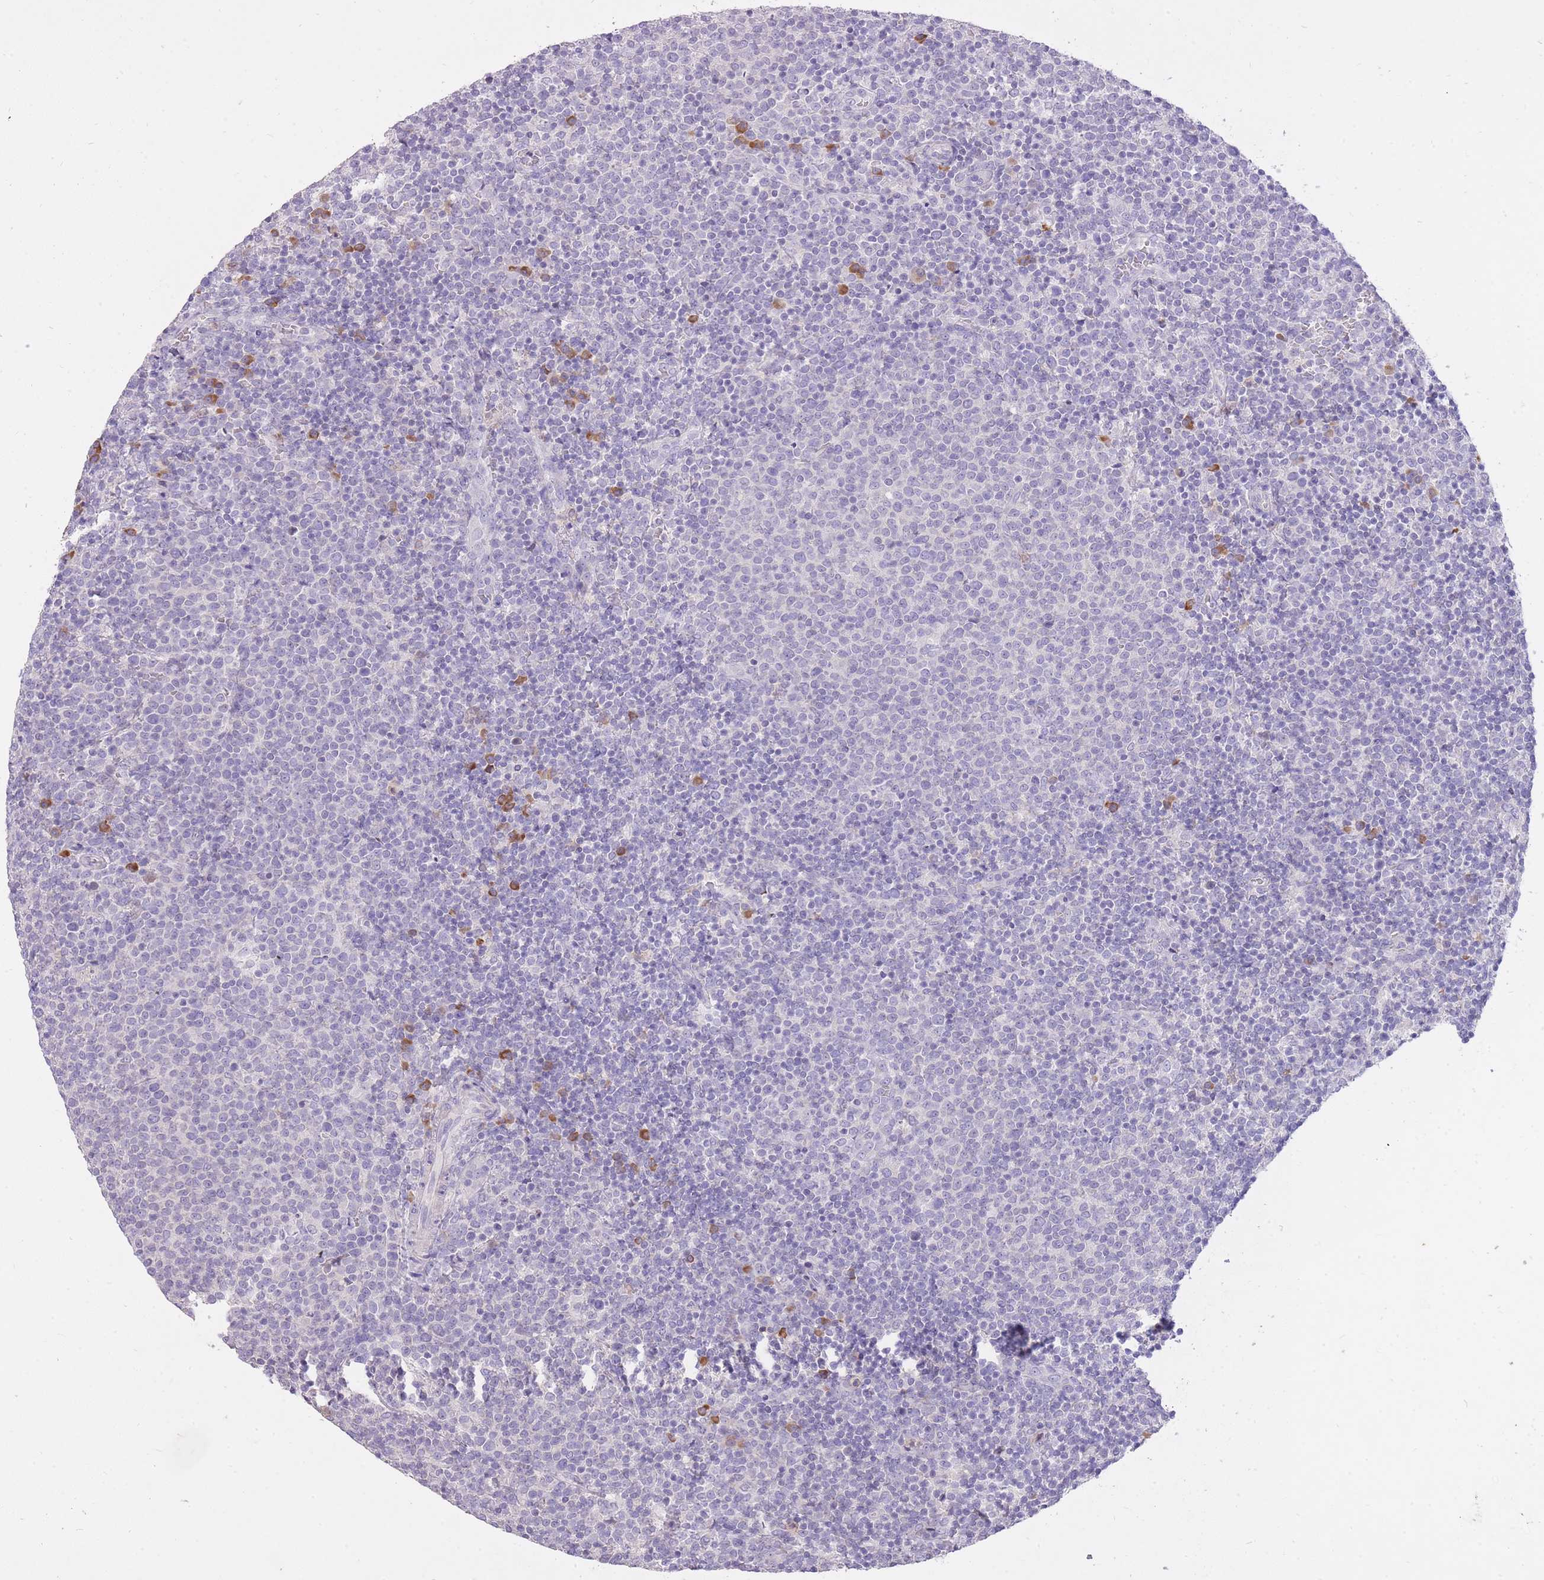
{"staining": {"intensity": "negative", "quantity": "none", "location": "none"}, "tissue": "lymphoma", "cell_type": "Tumor cells", "image_type": "cancer", "snomed": [{"axis": "morphology", "description": "Malignant lymphoma, non-Hodgkin's type, High grade"}, {"axis": "topography", "description": "Lymph node"}], "caption": "Histopathology image shows no significant protein positivity in tumor cells of high-grade malignant lymphoma, non-Hodgkin's type.", "gene": "FRG2C", "patient": {"sex": "male", "age": 61}}